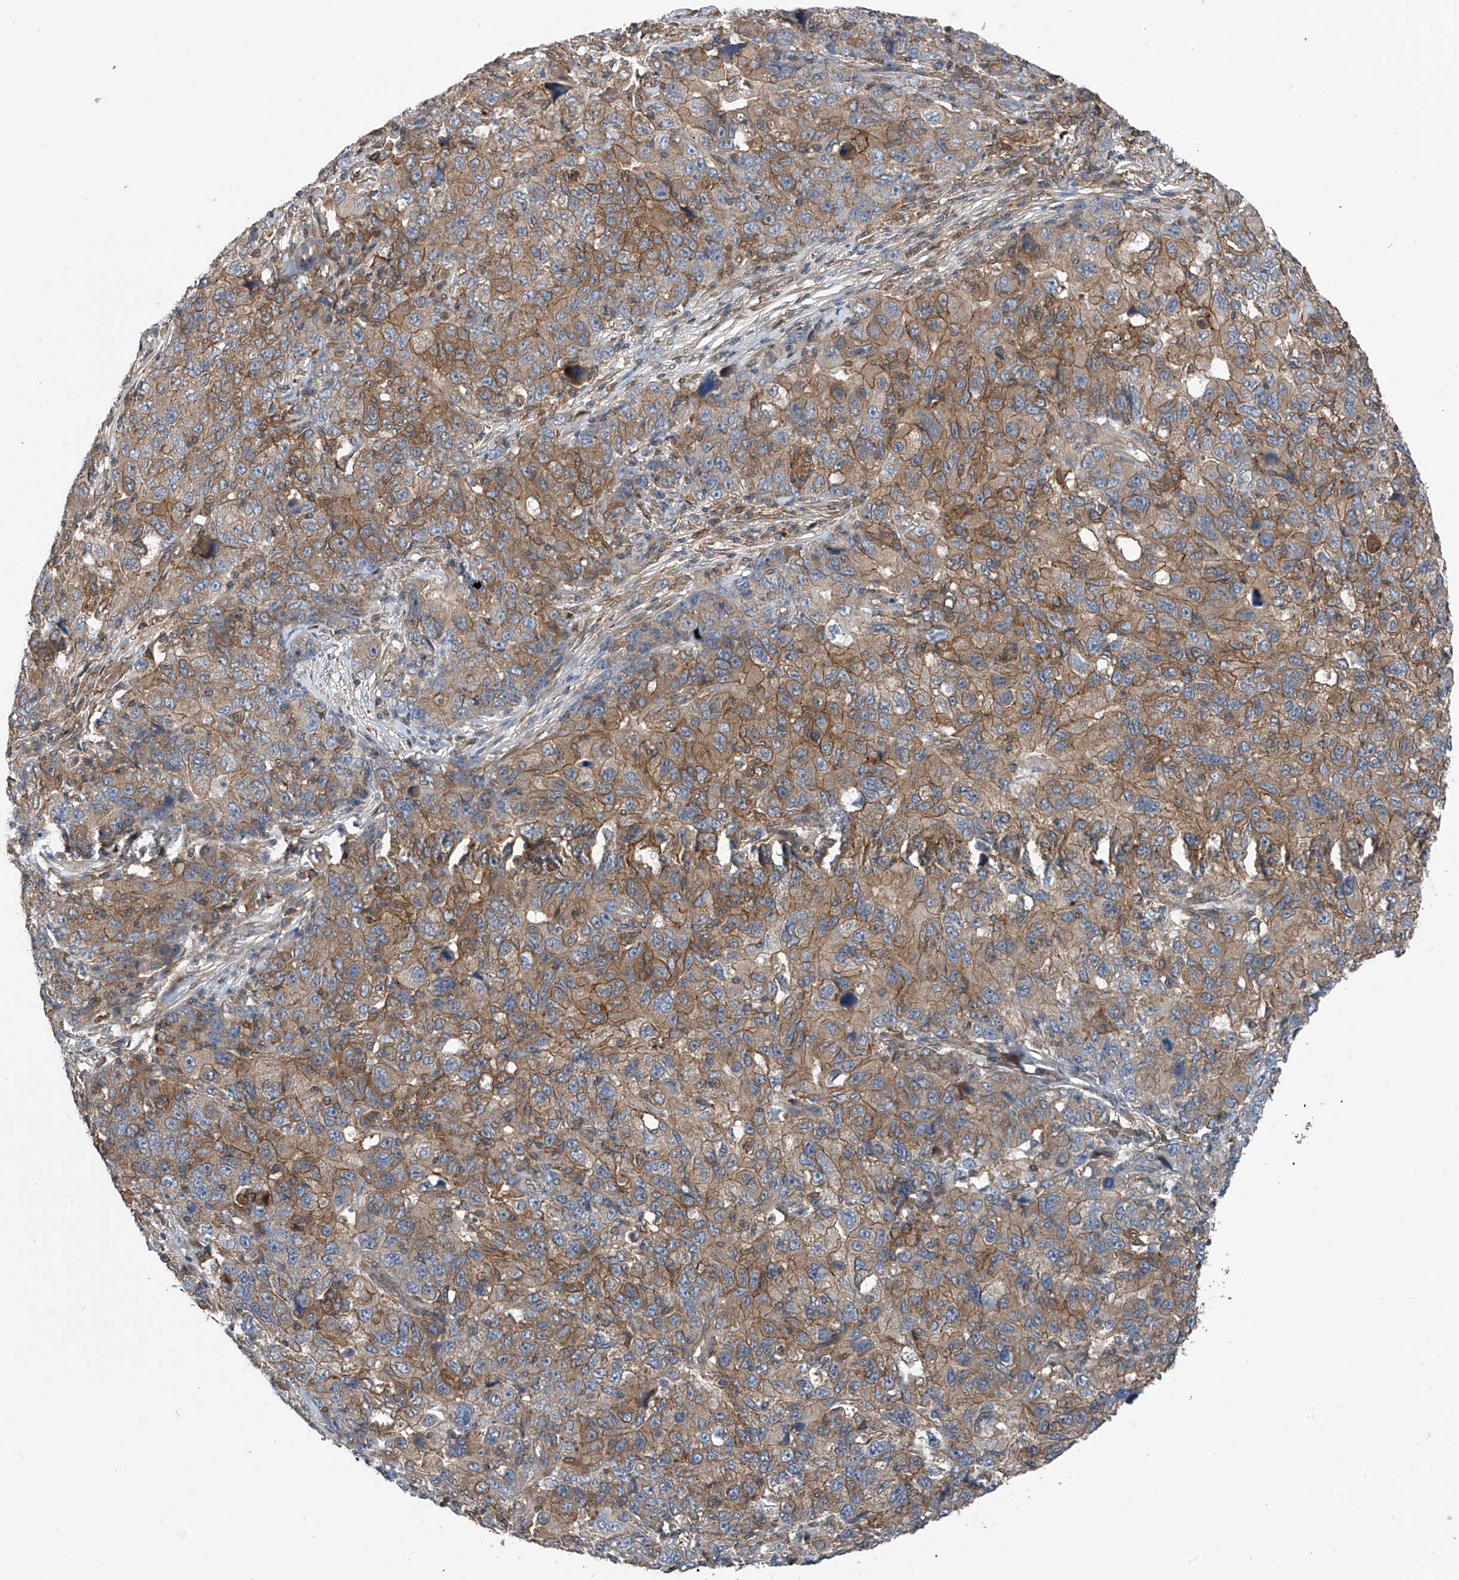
{"staining": {"intensity": "moderate", "quantity": ">75%", "location": "cytoplasmic/membranous"}, "tissue": "ovarian cancer", "cell_type": "Tumor cells", "image_type": "cancer", "snomed": [{"axis": "morphology", "description": "Carcinoma, endometroid"}, {"axis": "topography", "description": "Ovary"}], "caption": "There is medium levels of moderate cytoplasmic/membranous expression in tumor cells of ovarian cancer (endometroid carcinoma), as demonstrated by immunohistochemical staining (brown color).", "gene": "CHPF", "patient": {"sex": "female", "age": 42}}